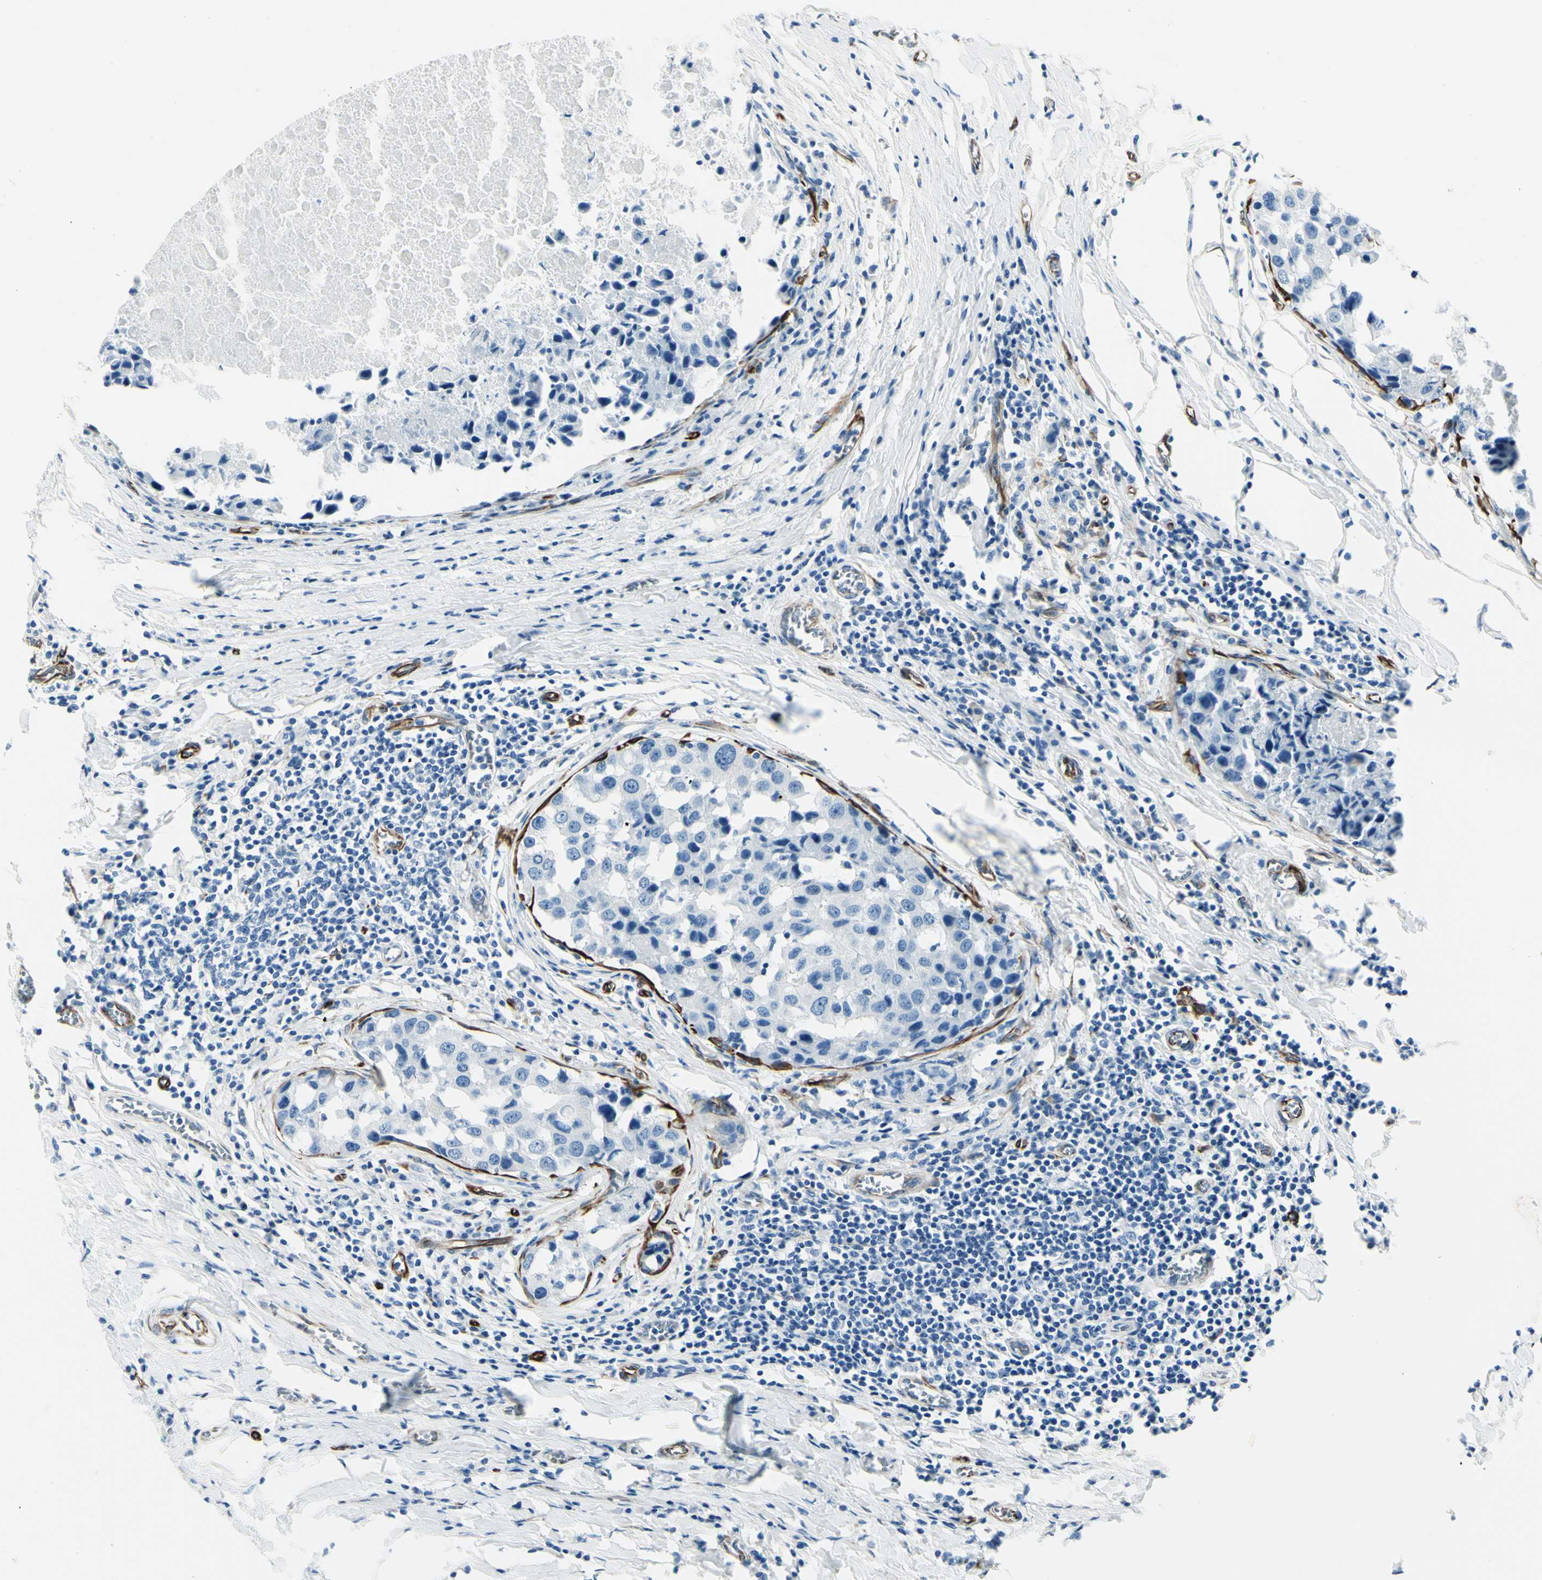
{"staining": {"intensity": "negative", "quantity": "none", "location": "none"}, "tissue": "breast cancer", "cell_type": "Tumor cells", "image_type": "cancer", "snomed": [{"axis": "morphology", "description": "Duct carcinoma"}, {"axis": "topography", "description": "Breast"}], "caption": "Immunohistochemistry (IHC) of intraductal carcinoma (breast) reveals no expression in tumor cells.", "gene": "PTH2R", "patient": {"sex": "female", "age": 27}}